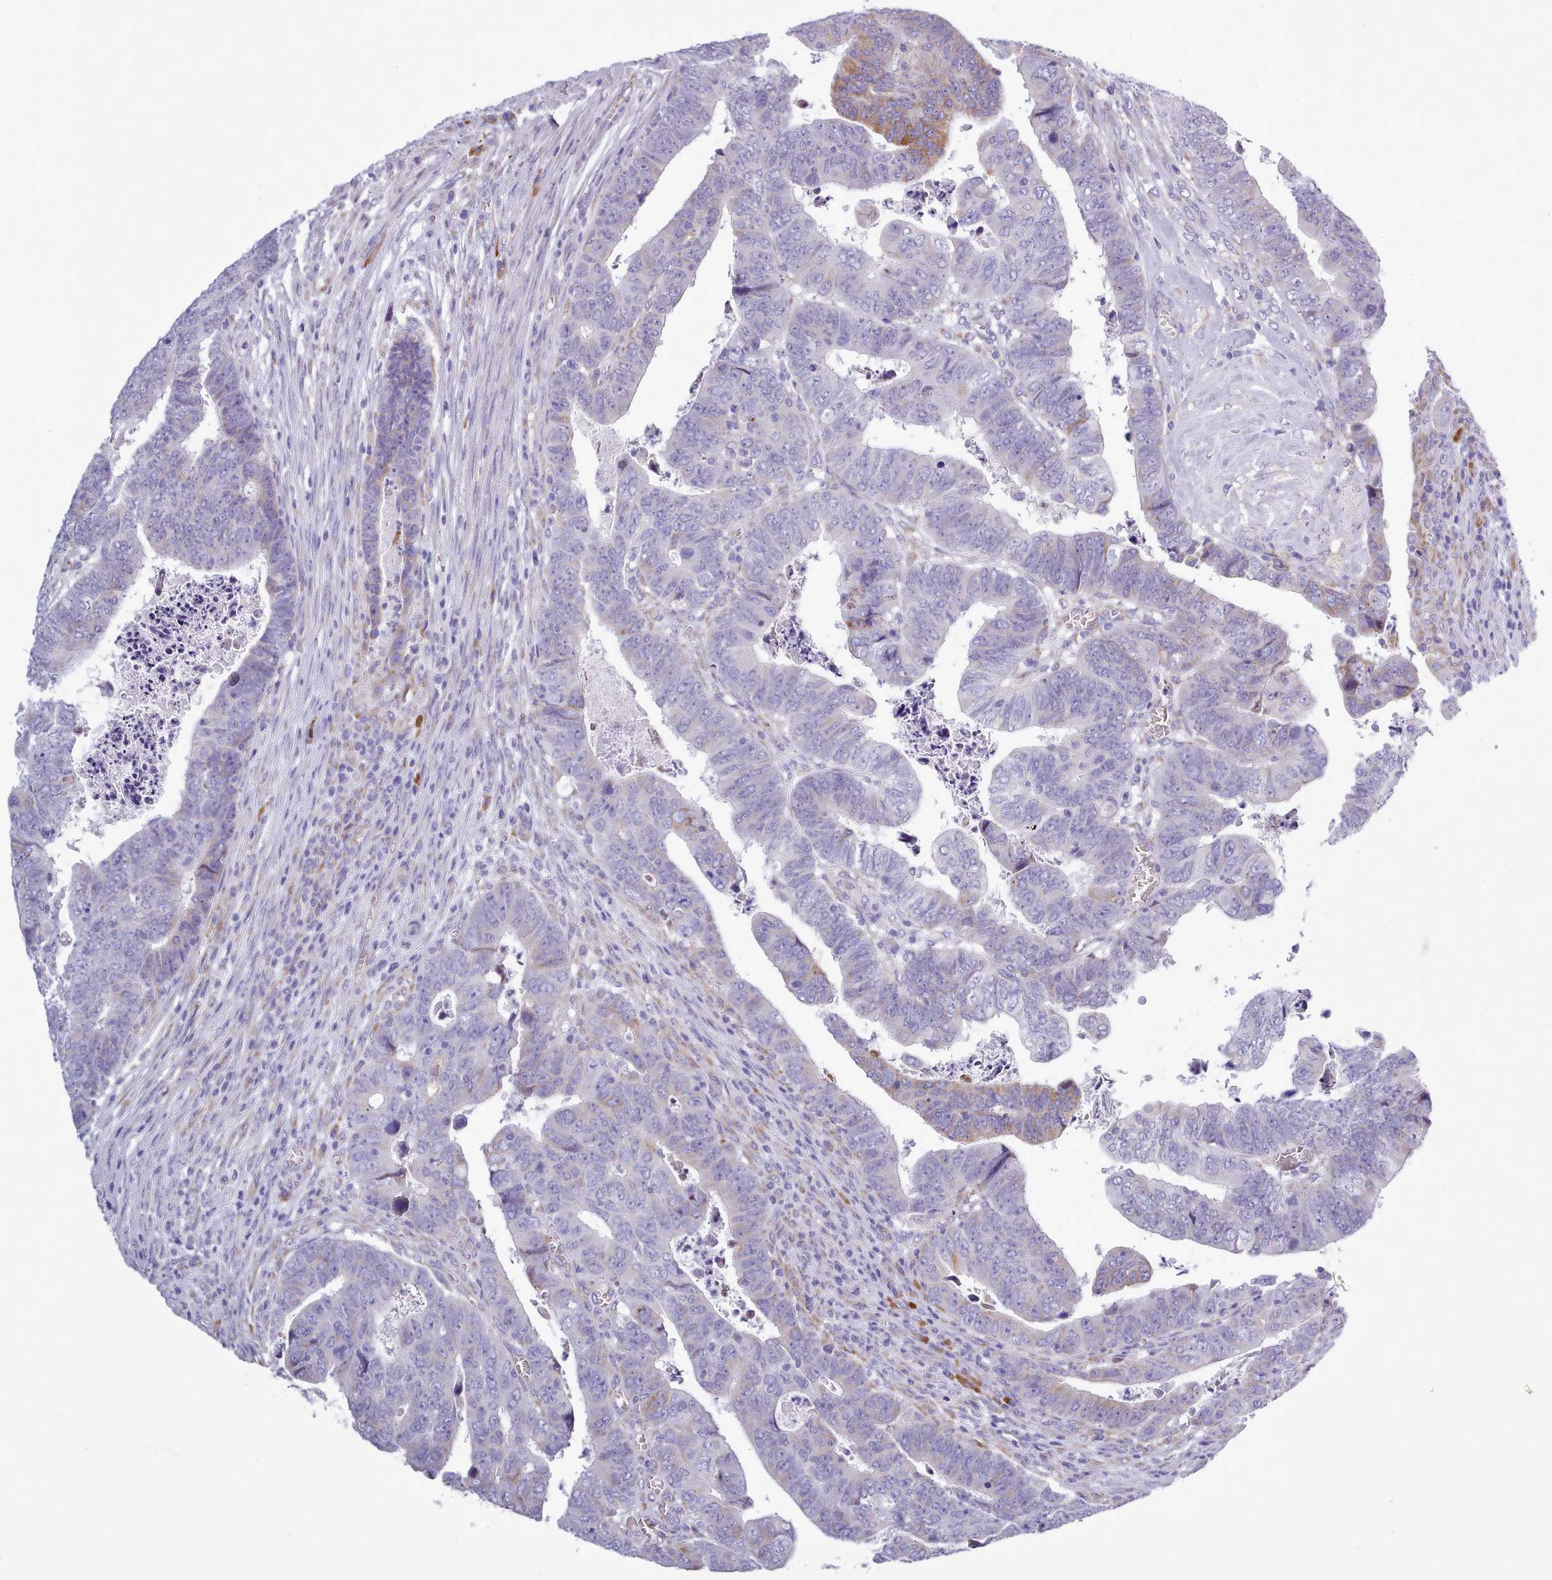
{"staining": {"intensity": "moderate", "quantity": "<25%", "location": "cytoplasmic/membranous"}, "tissue": "colorectal cancer", "cell_type": "Tumor cells", "image_type": "cancer", "snomed": [{"axis": "morphology", "description": "Normal tissue, NOS"}, {"axis": "morphology", "description": "Adenocarcinoma, NOS"}, {"axis": "topography", "description": "Rectum"}], "caption": "Tumor cells display low levels of moderate cytoplasmic/membranous expression in approximately <25% of cells in human adenocarcinoma (colorectal).", "gene": "XKR8", "patient": {"sex": "female", "age": 65}}